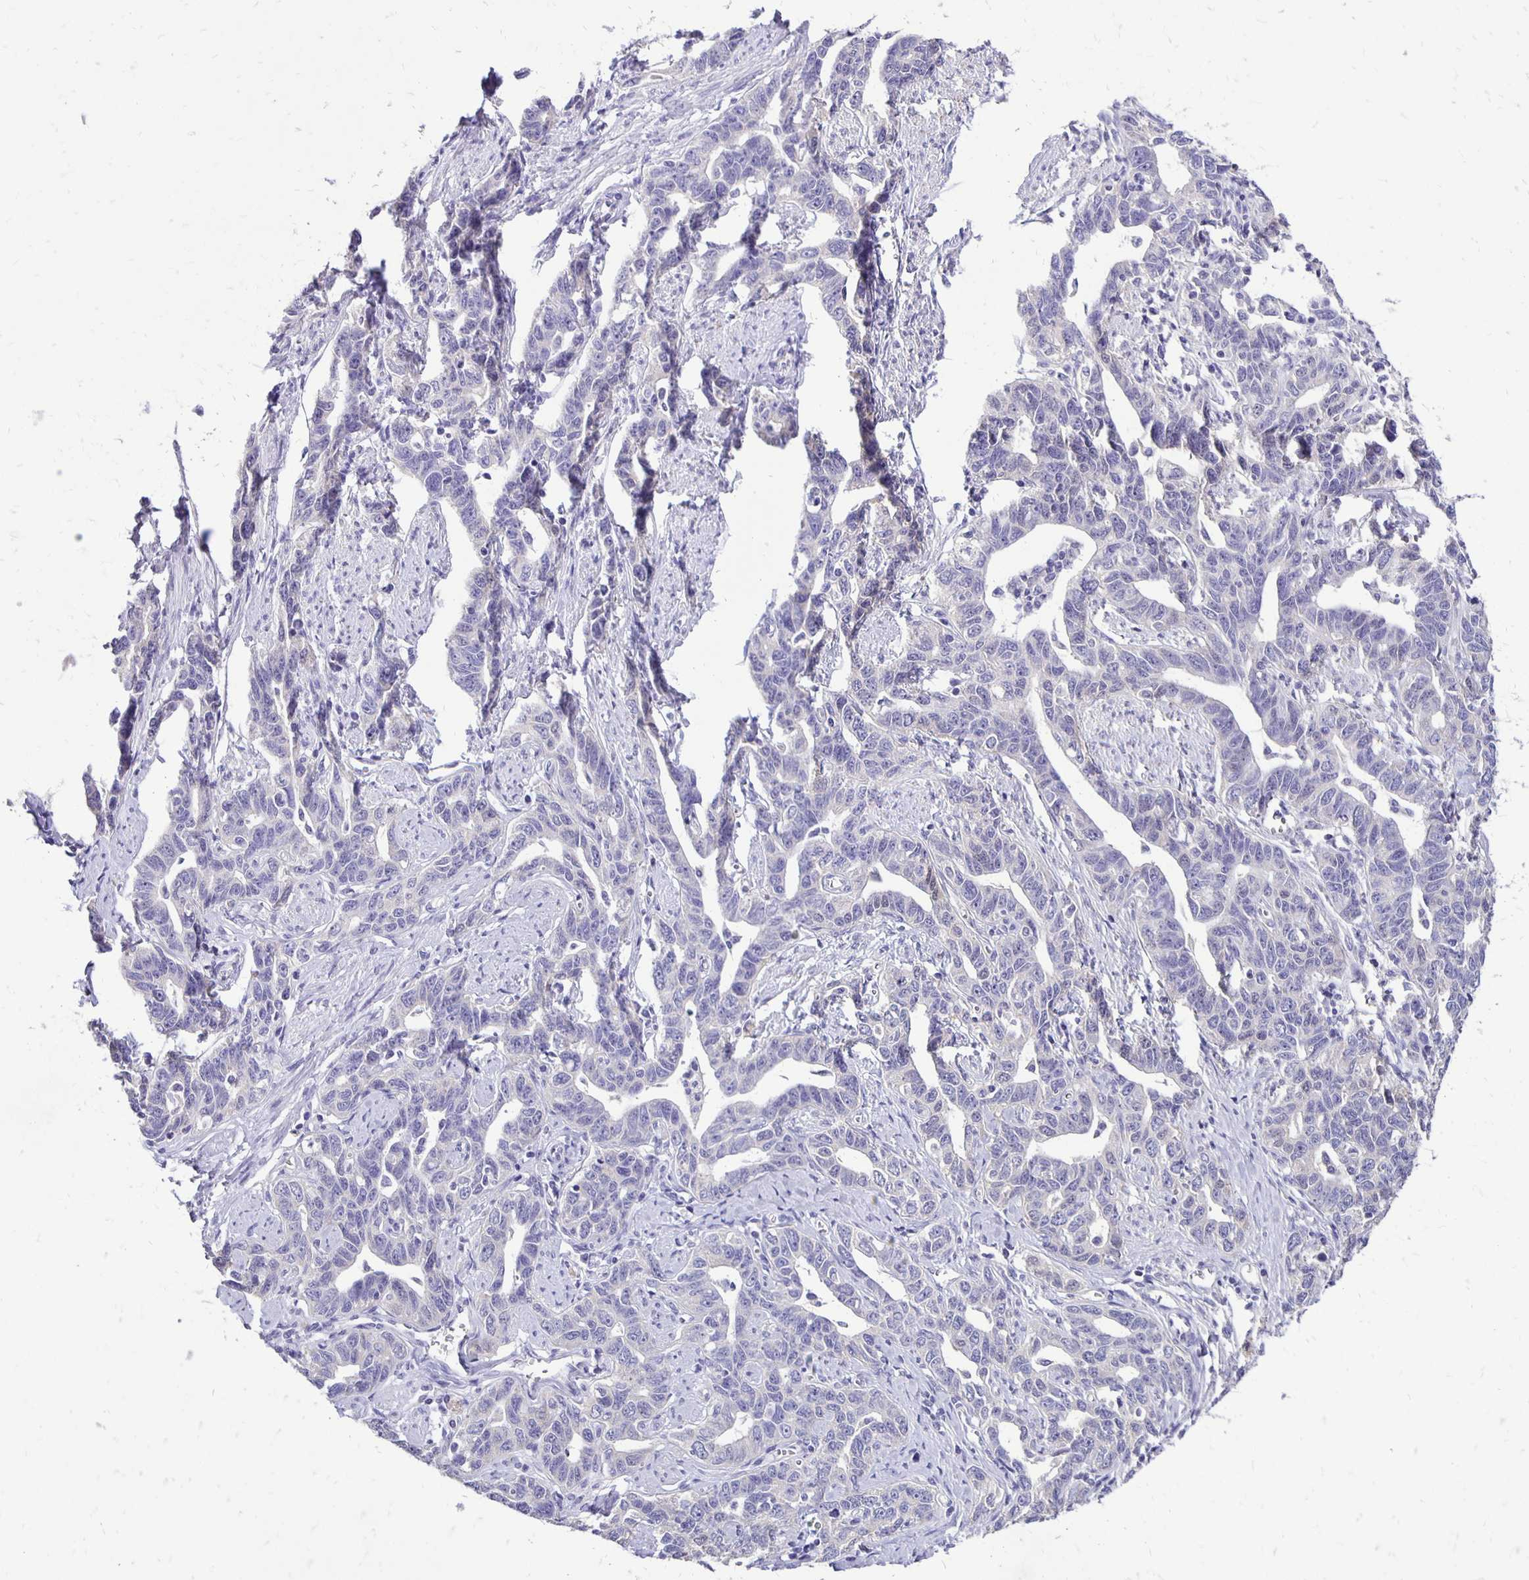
{"staining": {"intensity": "negative", "quantity": "none", "location": "none"}, "tissue": "ovarian cancer", "cell_type": "Tumor cells", "image_type": "cancer", "snomed": [{"axis": "morphology", "description": "Cystadenocarcinoma, serous, NOS"}, {"axis": "topography", "description": "Ovary"}], "caption": "Tumor cells show no significant protein staining in serous cystadenocarcinoma (ovarian). The staining is performed using DAB (3,3'-diaminobenzidine) brown chromogen with nuclei counter-stained in using hematoxylin.", "gene": "ANKRD45", "patient": {"sex": "female", "age": 69}}